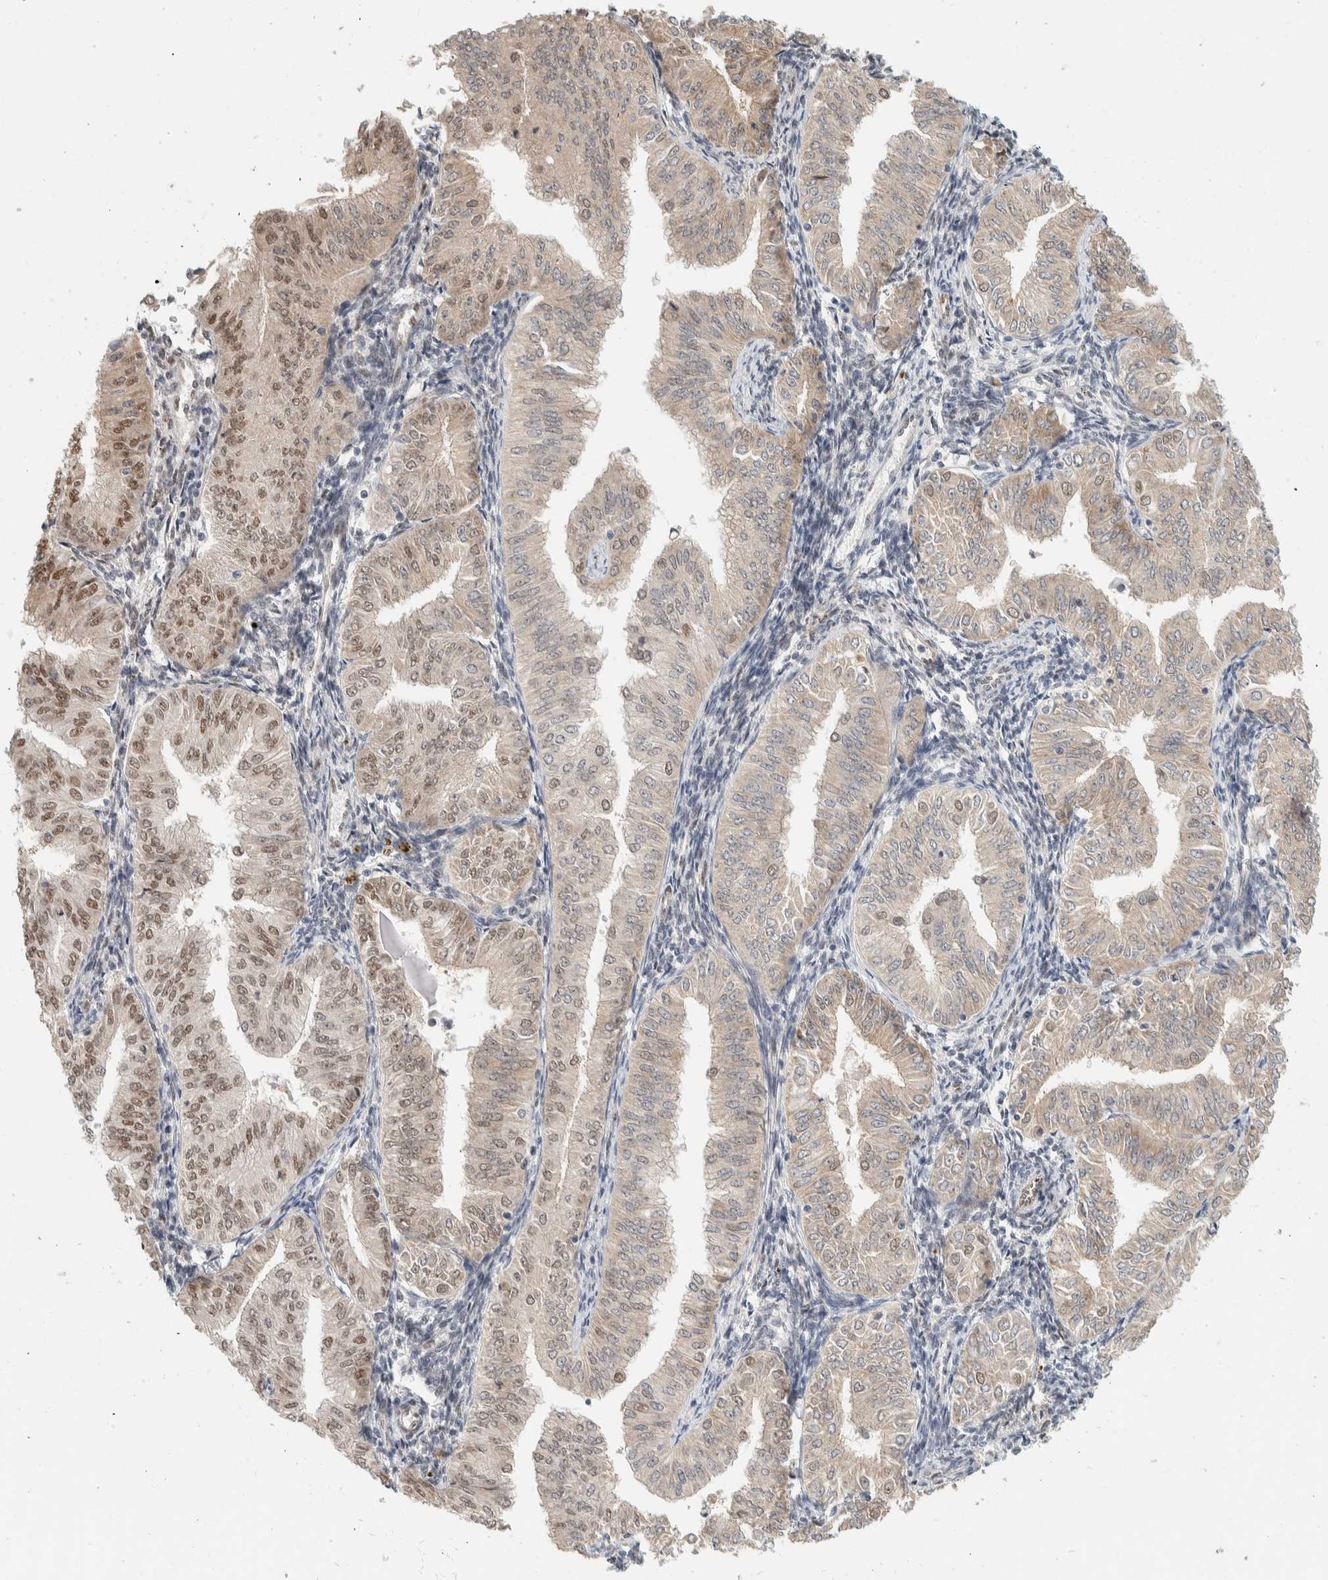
{"staining": {"intensity": "moderate", "quantity": "25%-75%", "location": "nuclear"}, "tissue": "endometrial cancer", "cell_type": "Tumor cells", "image_type": "cancer", "snomed": [{"axis": "morphology", "description": "Normal tissue, NOS"}, {"axis": "morphology", "description": "Adenocarcinoma, NOS"}, {"axis": "topography", "description": "Endometrium"}], "caption": "A brown stain highlights moderate nuclear expression of a protein in human endometrial cancer (adenocarcinoma) tumor cells.", "gene": "PUS7", "patient": {"sex": "female", "age": 53}}